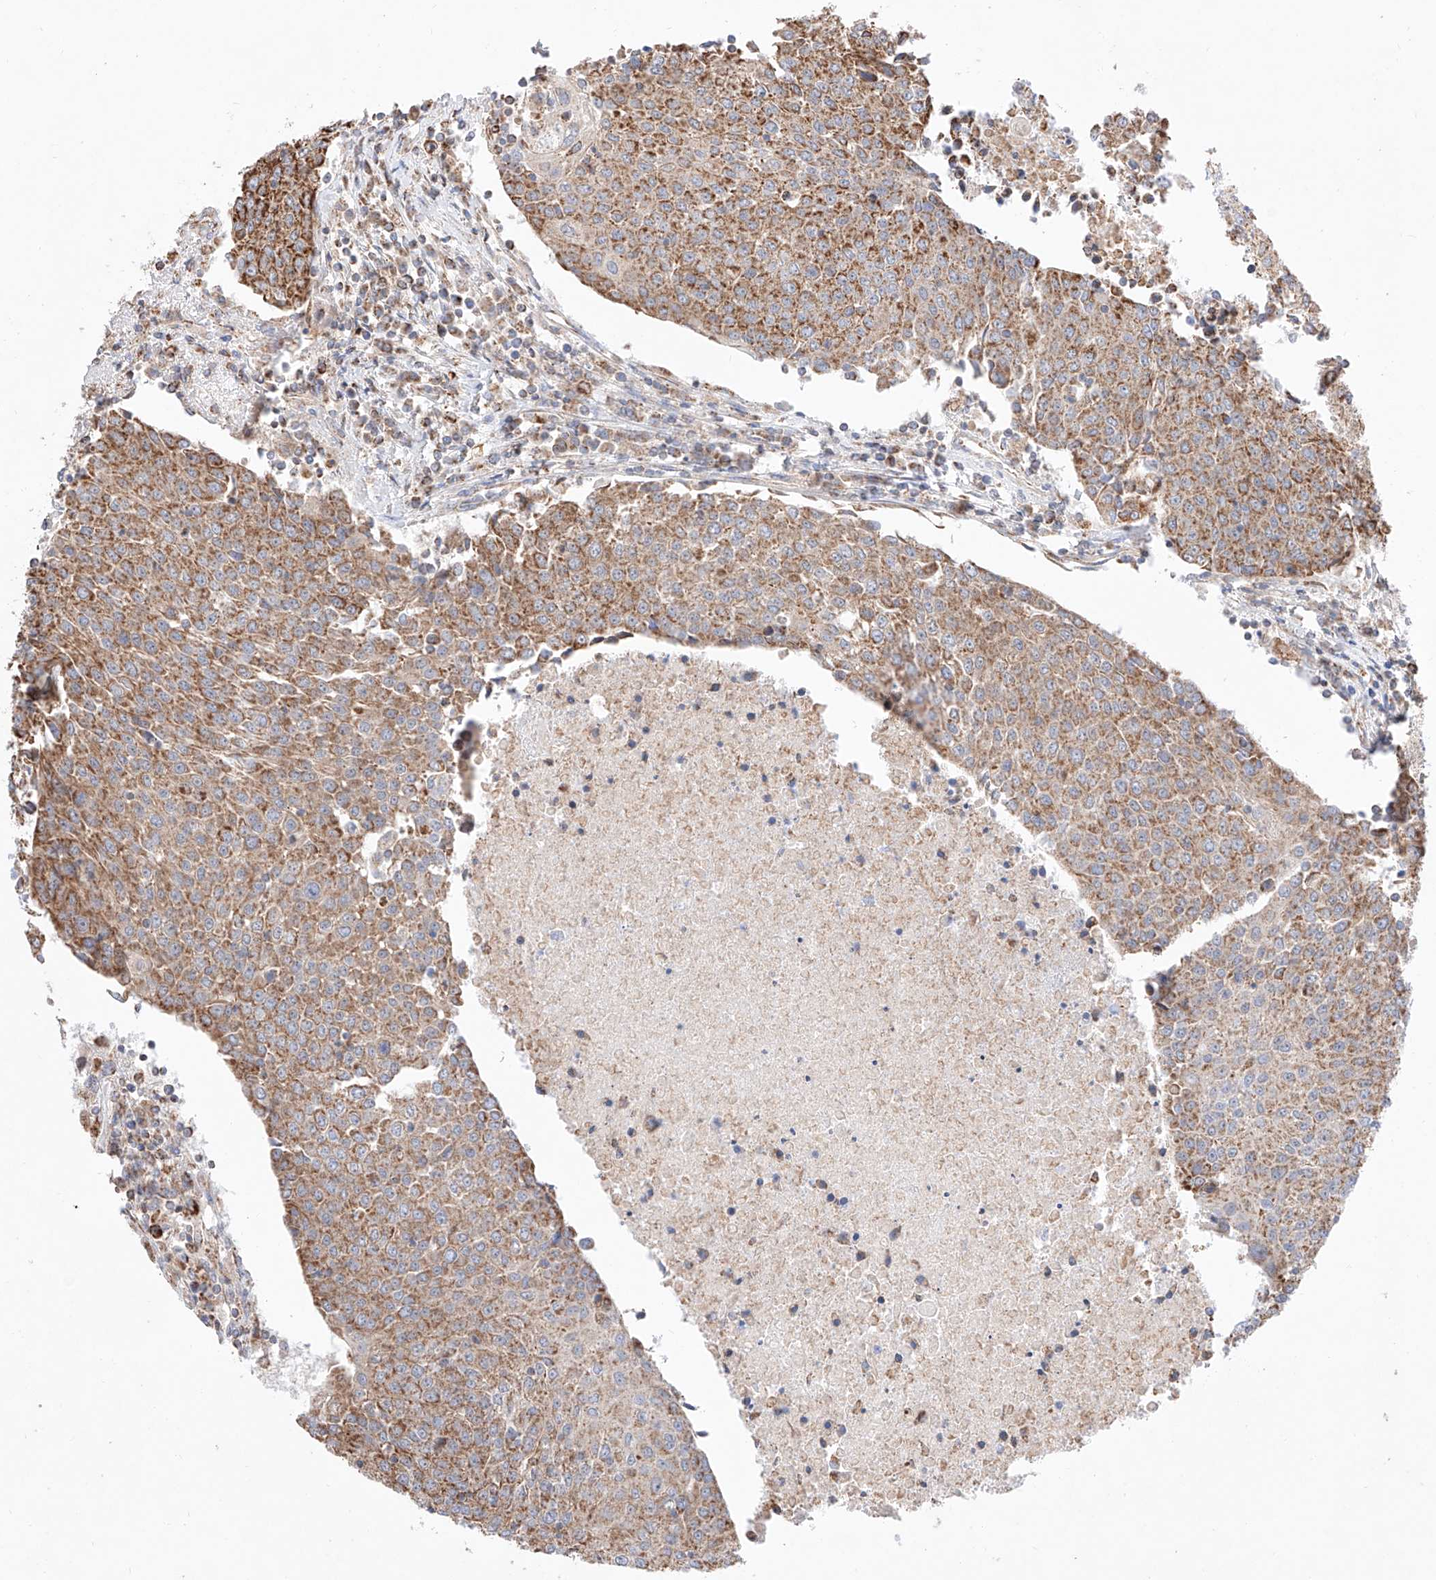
{"staining": {"intensity": "moderate", "quantity": ">75%", "location": "cytoplasmic/membranous"}, "tissue": "urothelial cancer", "cell_type": "Tumor cells", "image_type": "cancer", "snomed": [{"axis": "morphology", "description": "Urothelial carcinoma, High grade"}, {"axis": "topography", "description": "Urinary bladder"}], "caption": "A high-resolution histopathology image shows immunohistochemistry staining of urothelial cancer, which shows moderate cytoplasmic/membranous expression in about >75% of tumor cells. Nuclei are stained in blue.", "gene": "KTI12", "patient": {"sex": "female", "age": 85}}